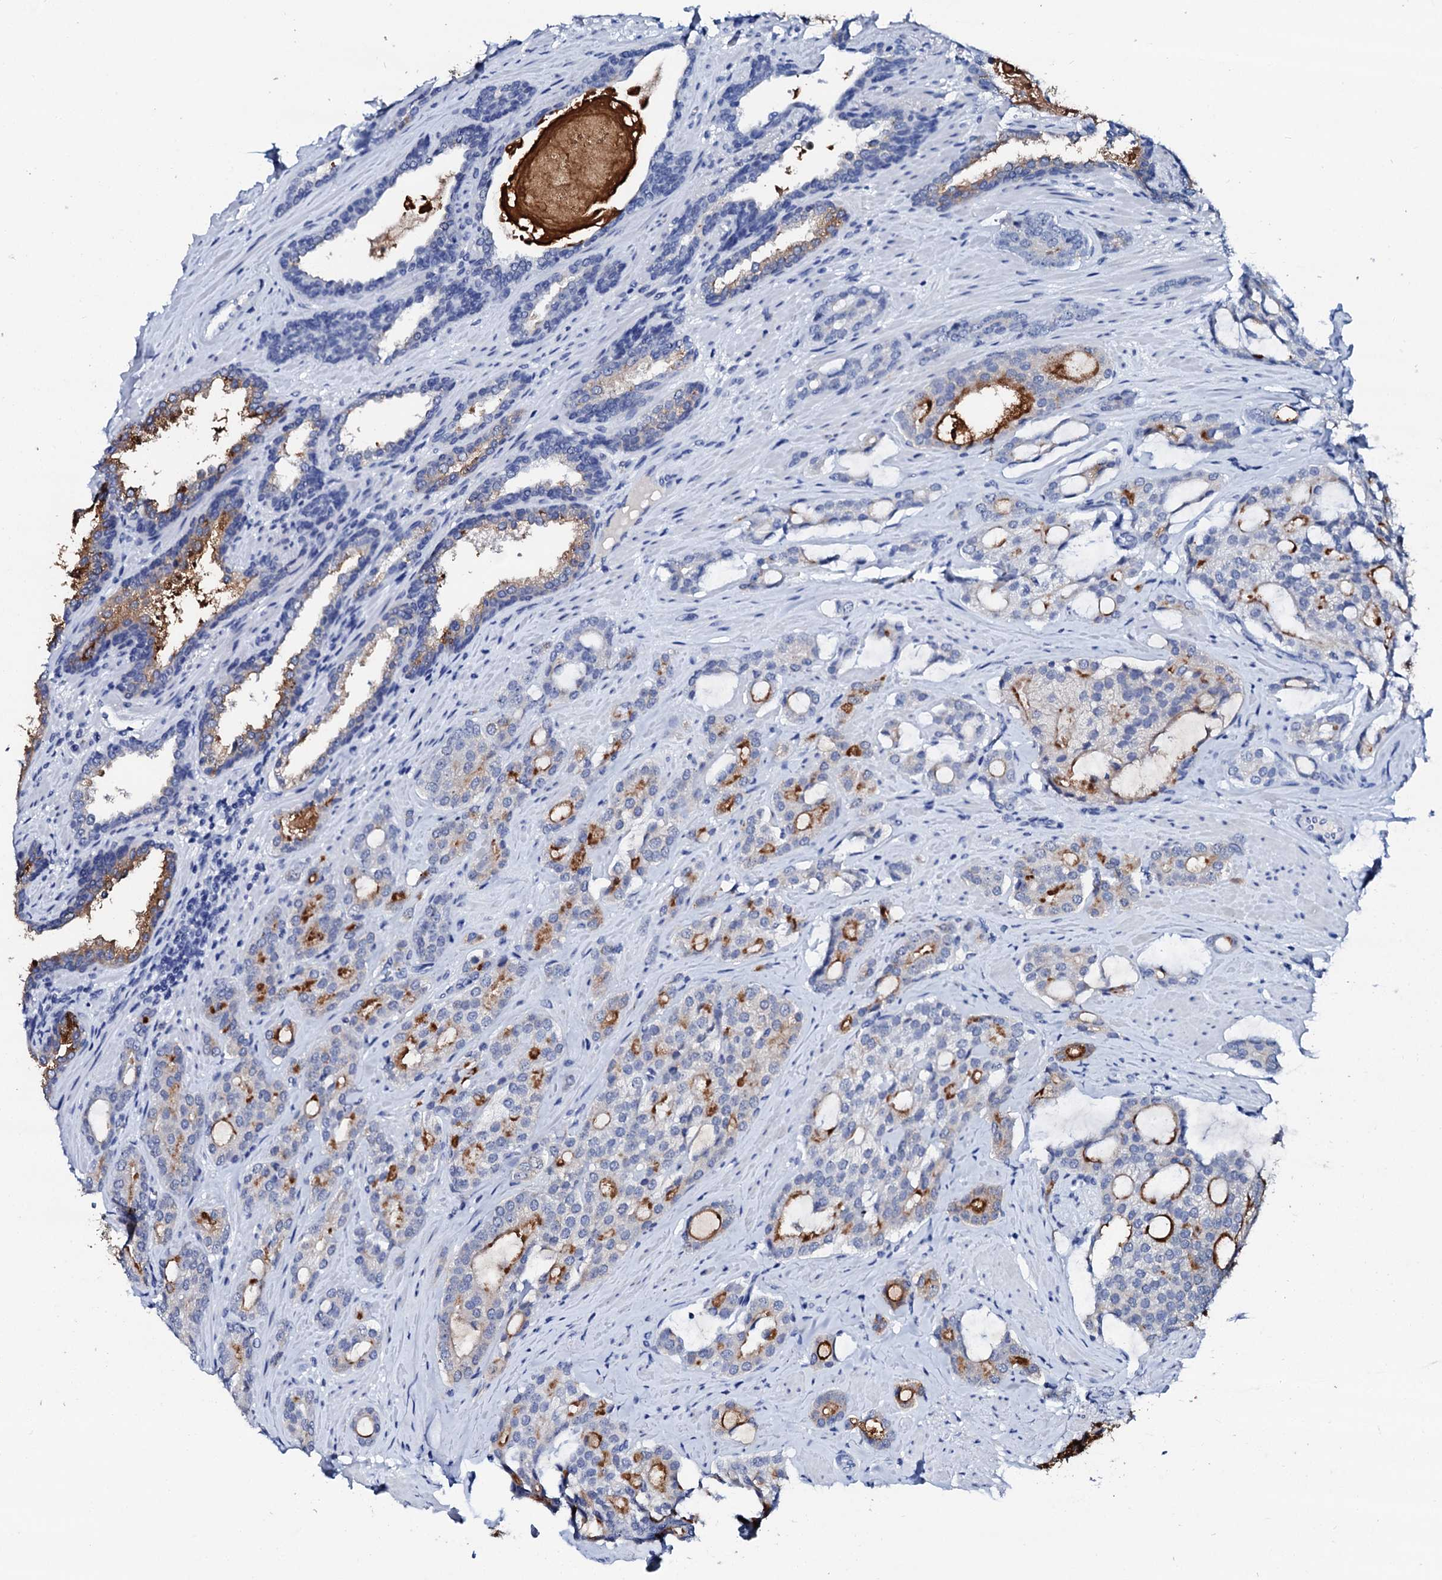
{"staining": {"intensity": "strong", "quantity": "<25%", "location": "cytoplasmic/membranous"}, "tissue": "prostate cancer", "cell_type": "Tumor cells", "image_type": "cancer", "snomed": [{"axis": "morphology", "description": "Adenocarcinoma, High grade"}, {"axis": "topography", "description": "Prostate"}], "caption": "A histopathology image of human prostate adenocarcinoma (high-grade) stained for a protein exhibits strong cytoplasmic/membranous brown staining in tumor cells. Immunohistochemistry stains the protein of interest in brown and the nuclei are stained blue.", "gene": "SPATA19", "patient": {"sex": "male", "age": 63}}